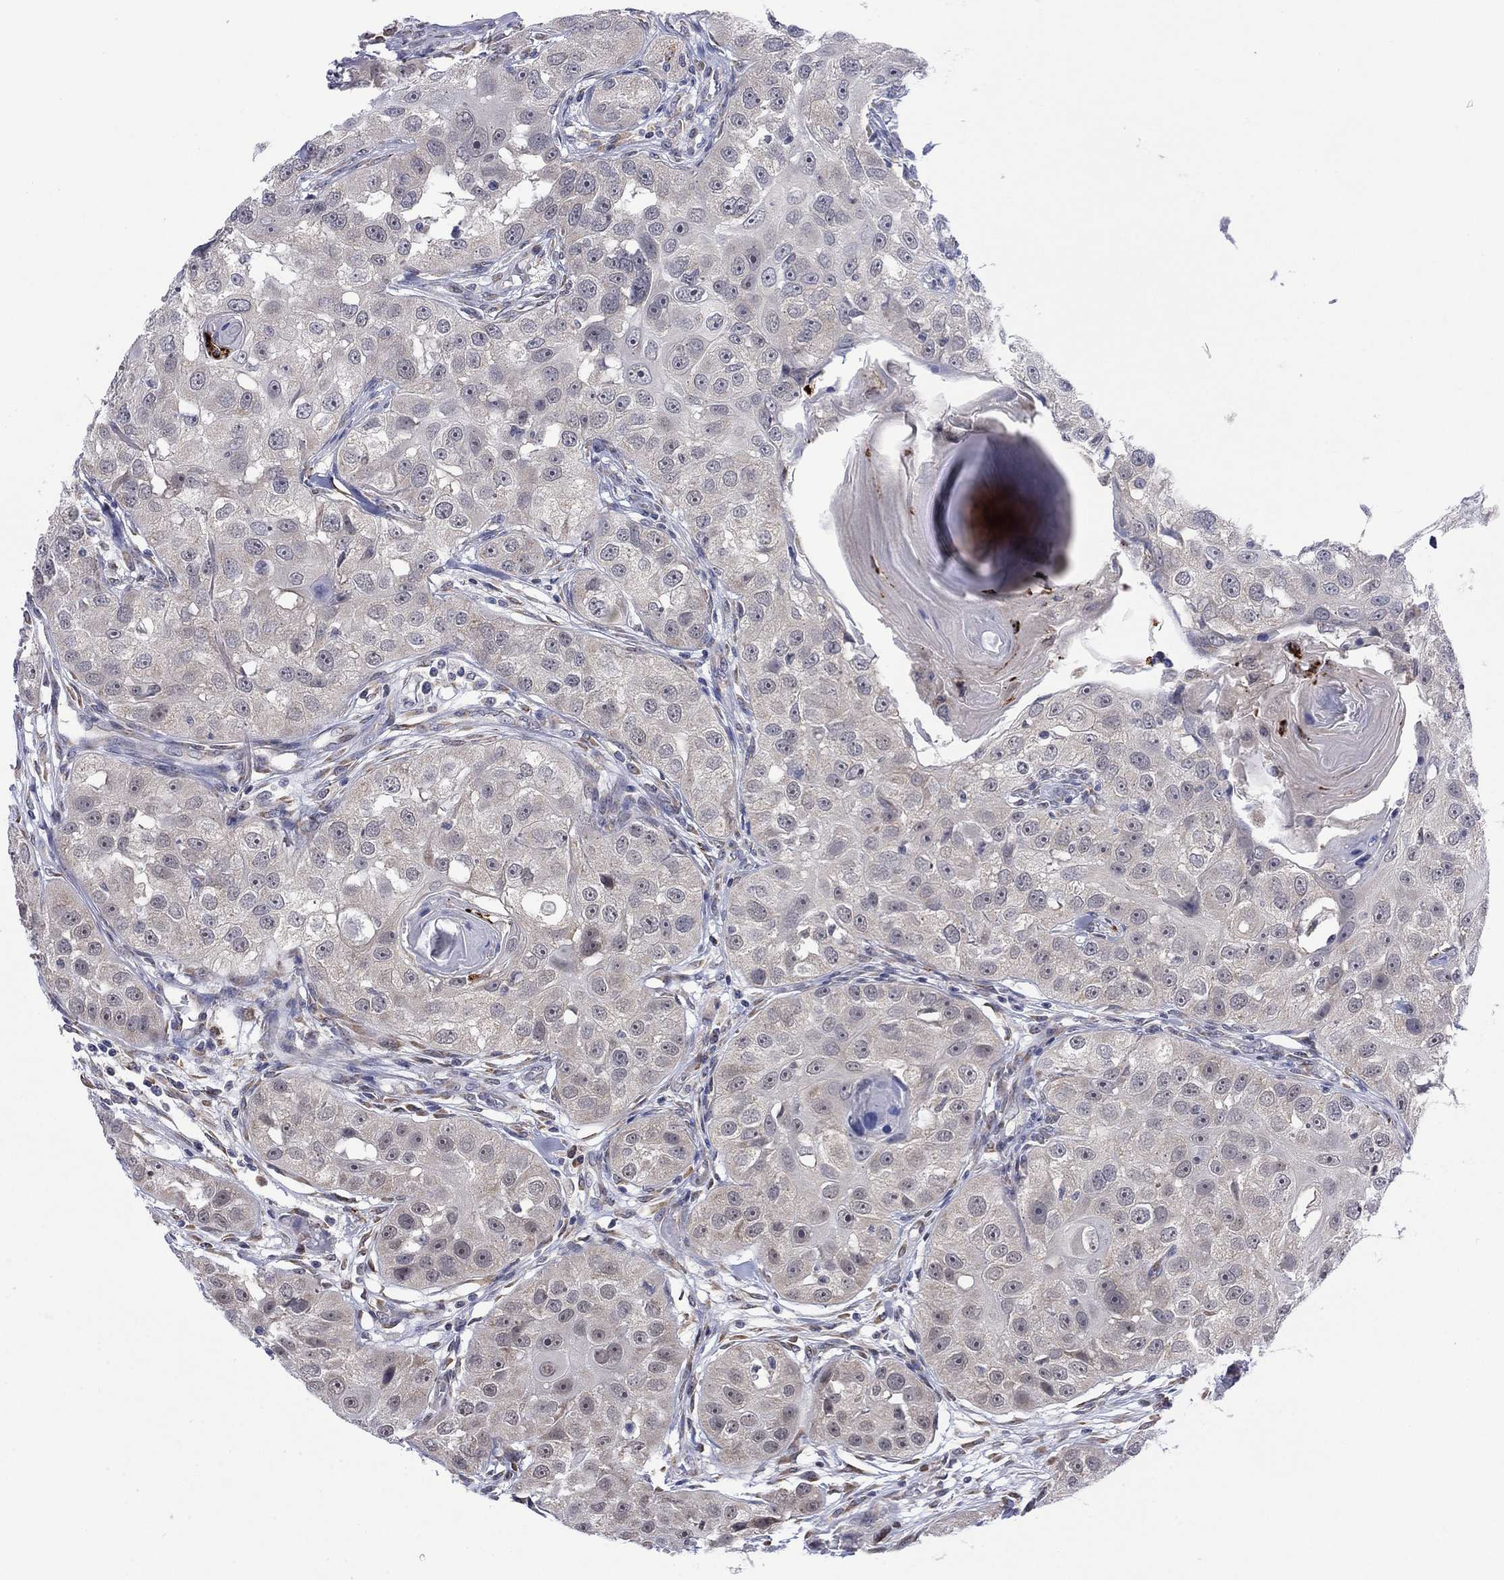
{"staining": {"intensity": "negative", "quantity": "none", "location": "none"}, "tissue": "head and neck cancer", "cell_type": "Tumor cells", "image_type": "cancer", "snomed": [{"axis": "morphology", "description": "Normal tissue, NOS"}, {"axis": "morphology", "description": "Squamous cell carcinoma, NOS"}, {"axis": "topography", "description": "Skeletal muscle"}, {"axis": "topography", "description": "Head-Neck"}], "caption": "Tumor cells show no significant protein expression in head and neck cancer.", "gene": "MTRFR", "patient": {"sex": "male", "age": 51}}